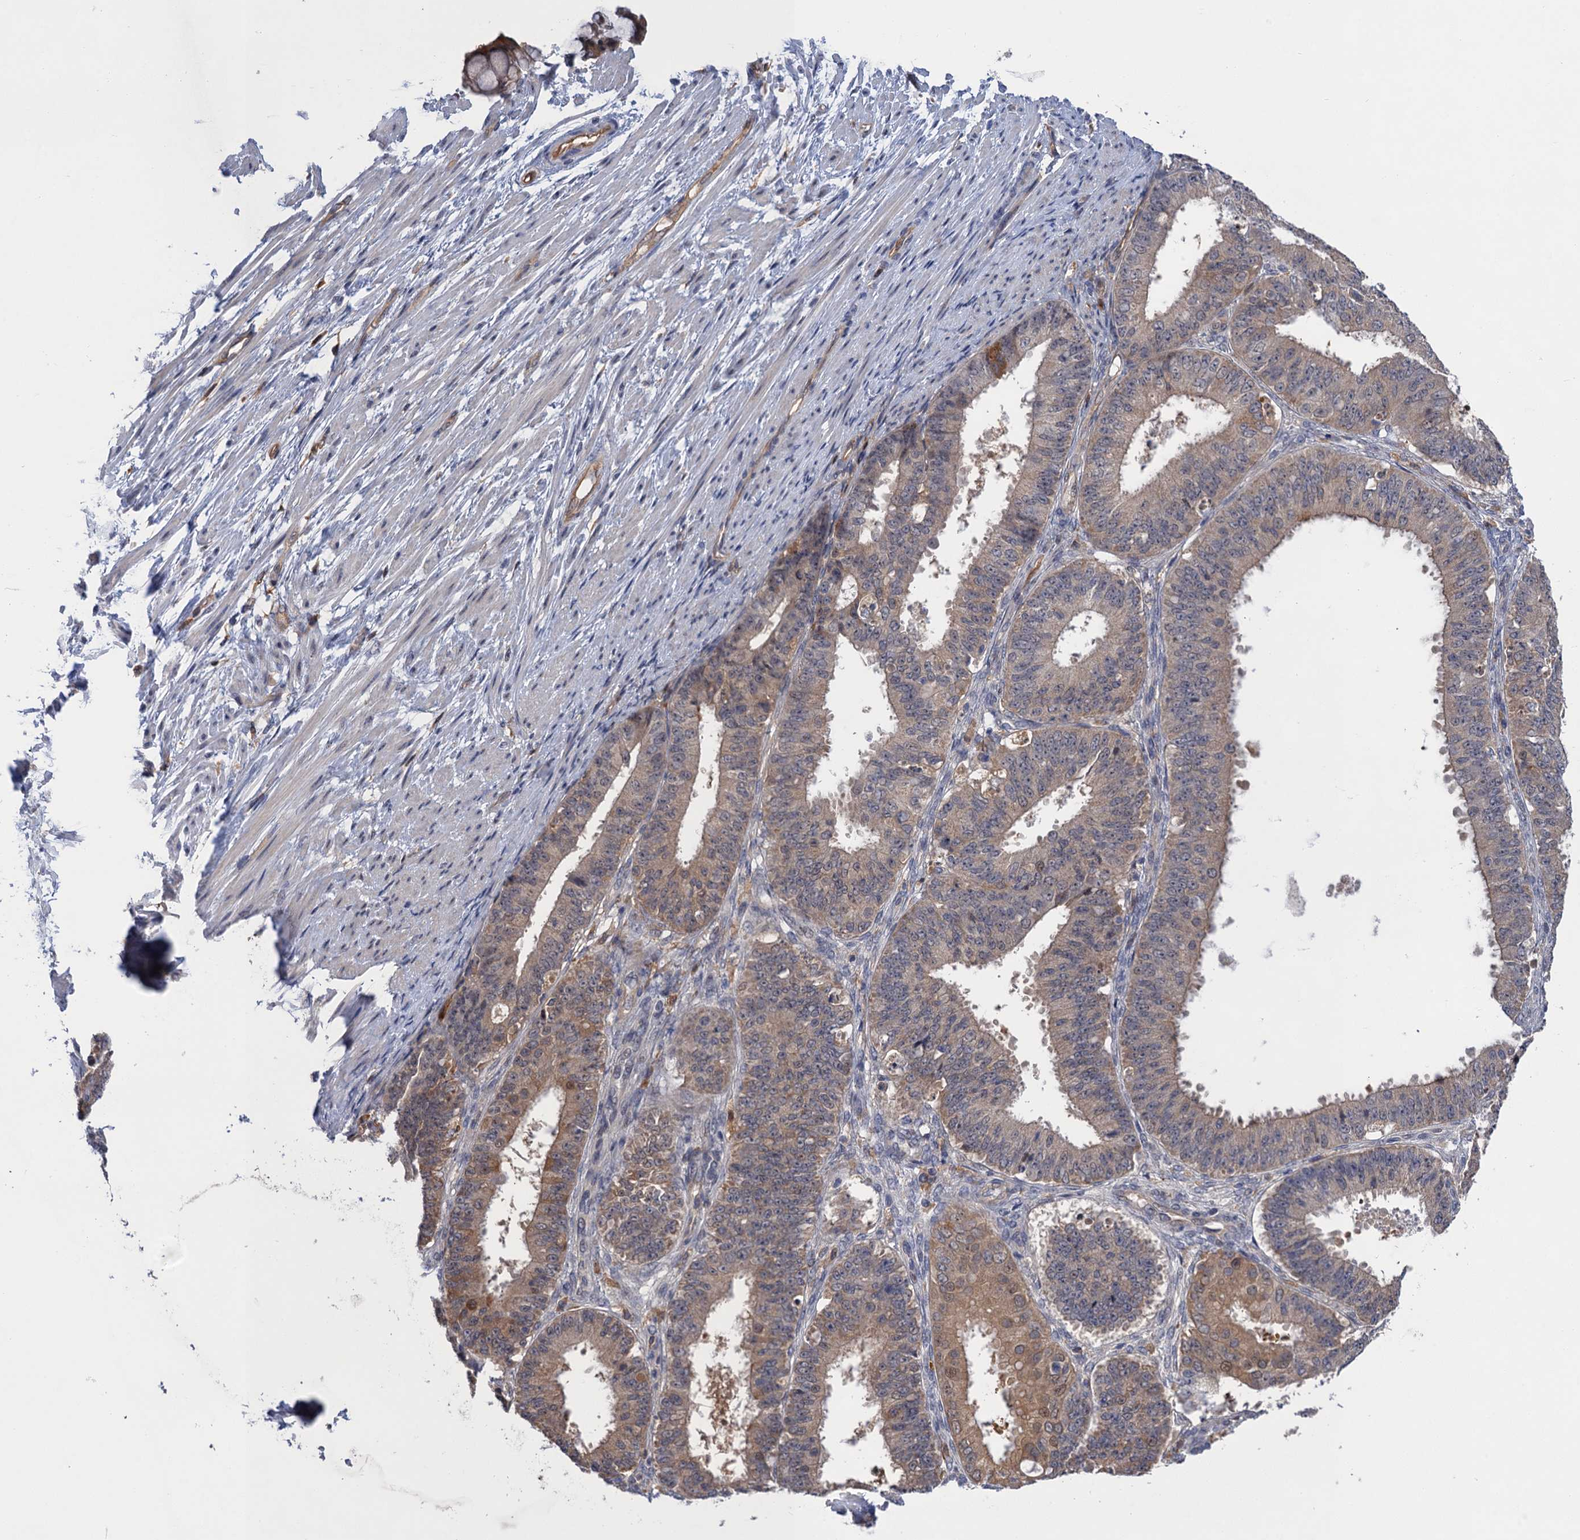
{"staining": {"intensity": "weak", "quantity": "25%-75%", "location": "cytoplasmic/membranous,nuclear"}, "tissue": "ovarian cancer", "cell_type": "Tumor cells", "image_type": "cancer", "snomed": [{"axis": "morphology", "description": "Carcinoma, endometroid"}, {"axis": "topography", "description": "Appendix"}, {"axis": "topography", "description": "Ovary"}], "caption": "Weak cytoplasmic/membranous and nuclear protein expression is identified in approximately 25%-75% of tumor cells in ovarian cancer. Ihc stains the protein of interest in brown and the nuclei are stained blue.", "gene": "NEK8", "patient": {"sex": "female", "age": 42}}